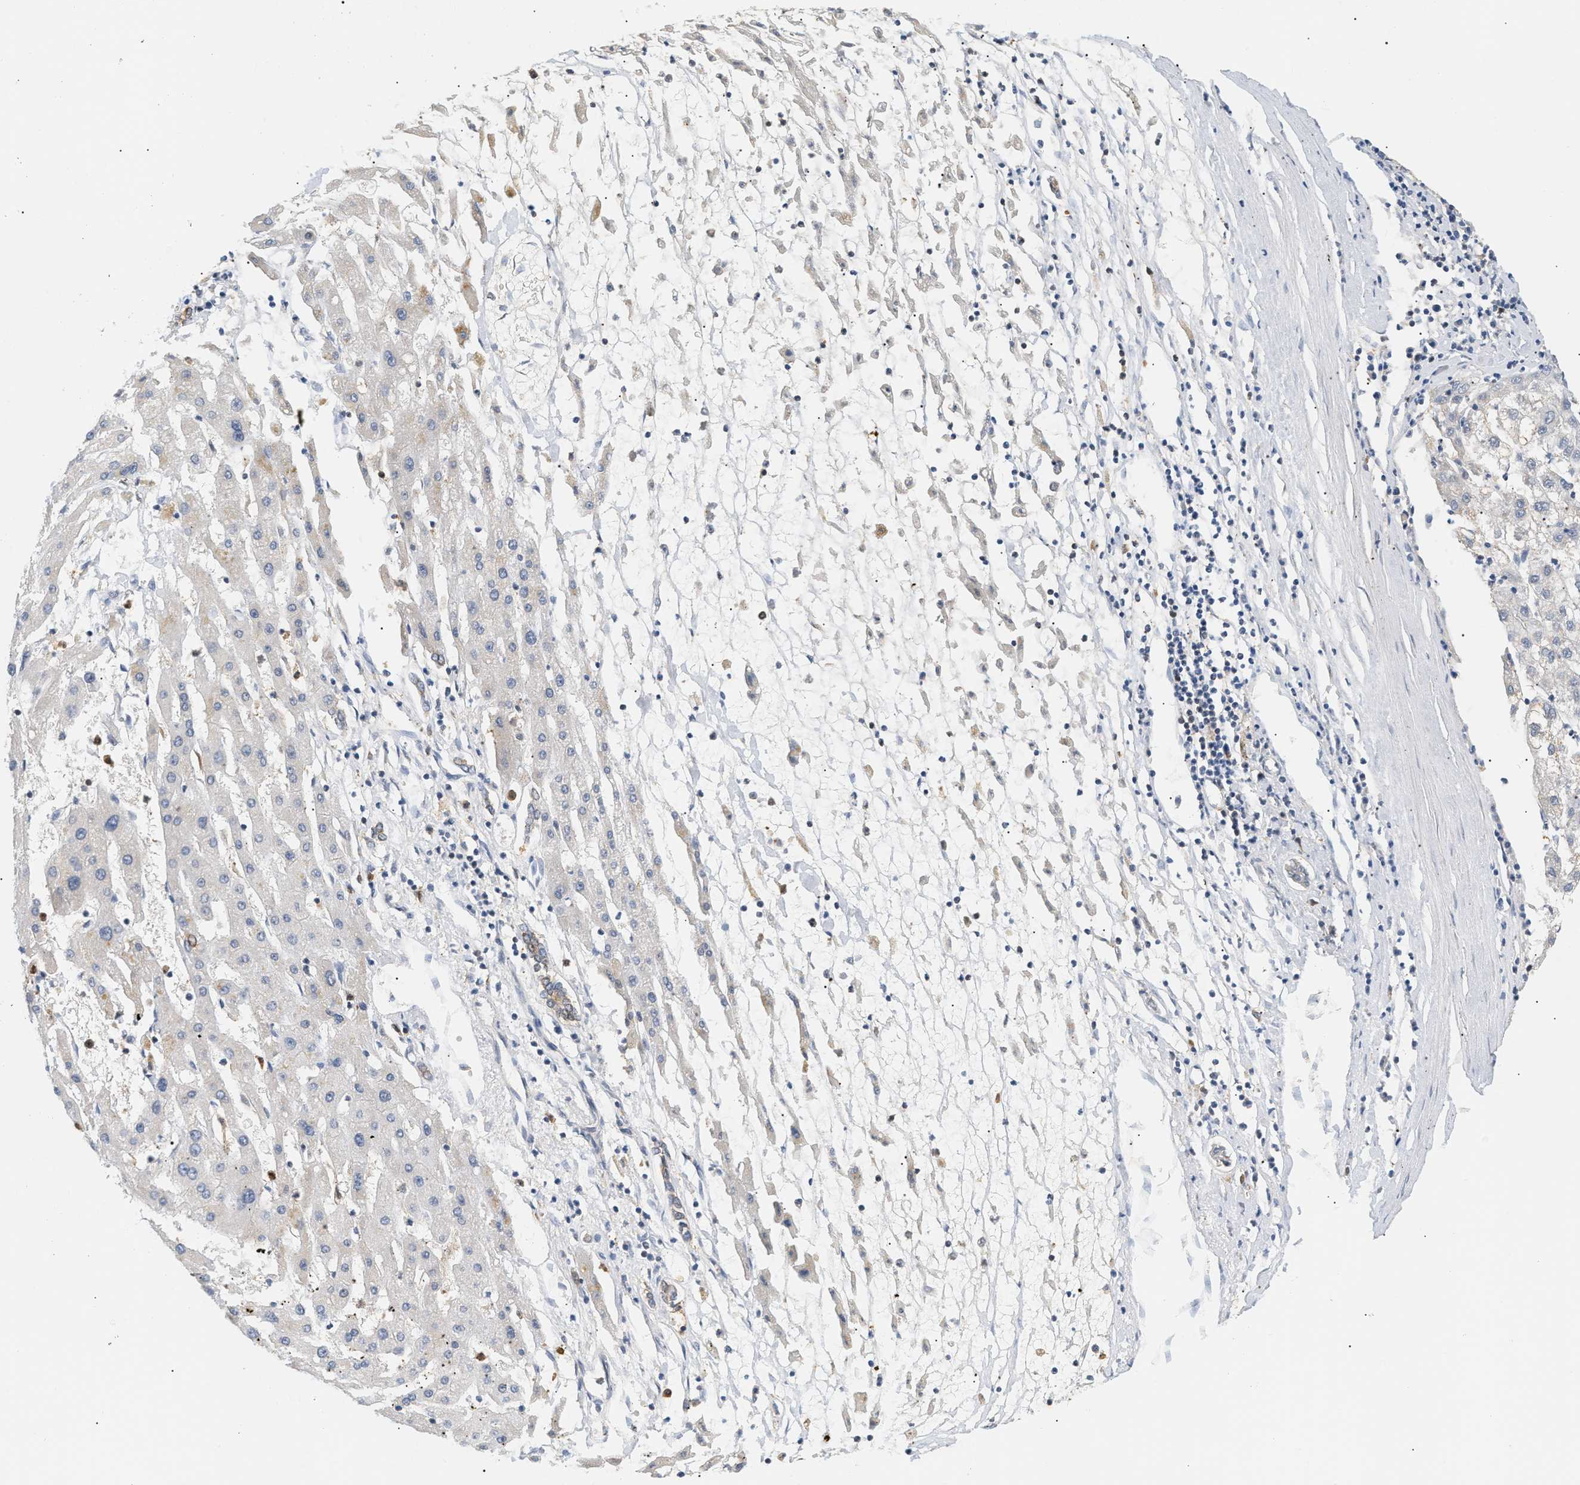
{"staining": {"intensity": "negative", "quantity": "none", "location": "none"}, "tissue": "liver cancer", "cell_type": "Tumor cells", "image_type": "cancer", "snomed": [{"axis": "morphology", "description": "Carcinoma, Hepatocellular, NOS"}, {"axis": "topography", "description": "Liver"}], "caption": "This is a micrograph of IHC staining of hepatocellular carcinoma (liver), which shows no staining in tumor cells.", "gene": "PYCARD", "patient": {"sex": "male", "age": 72}}